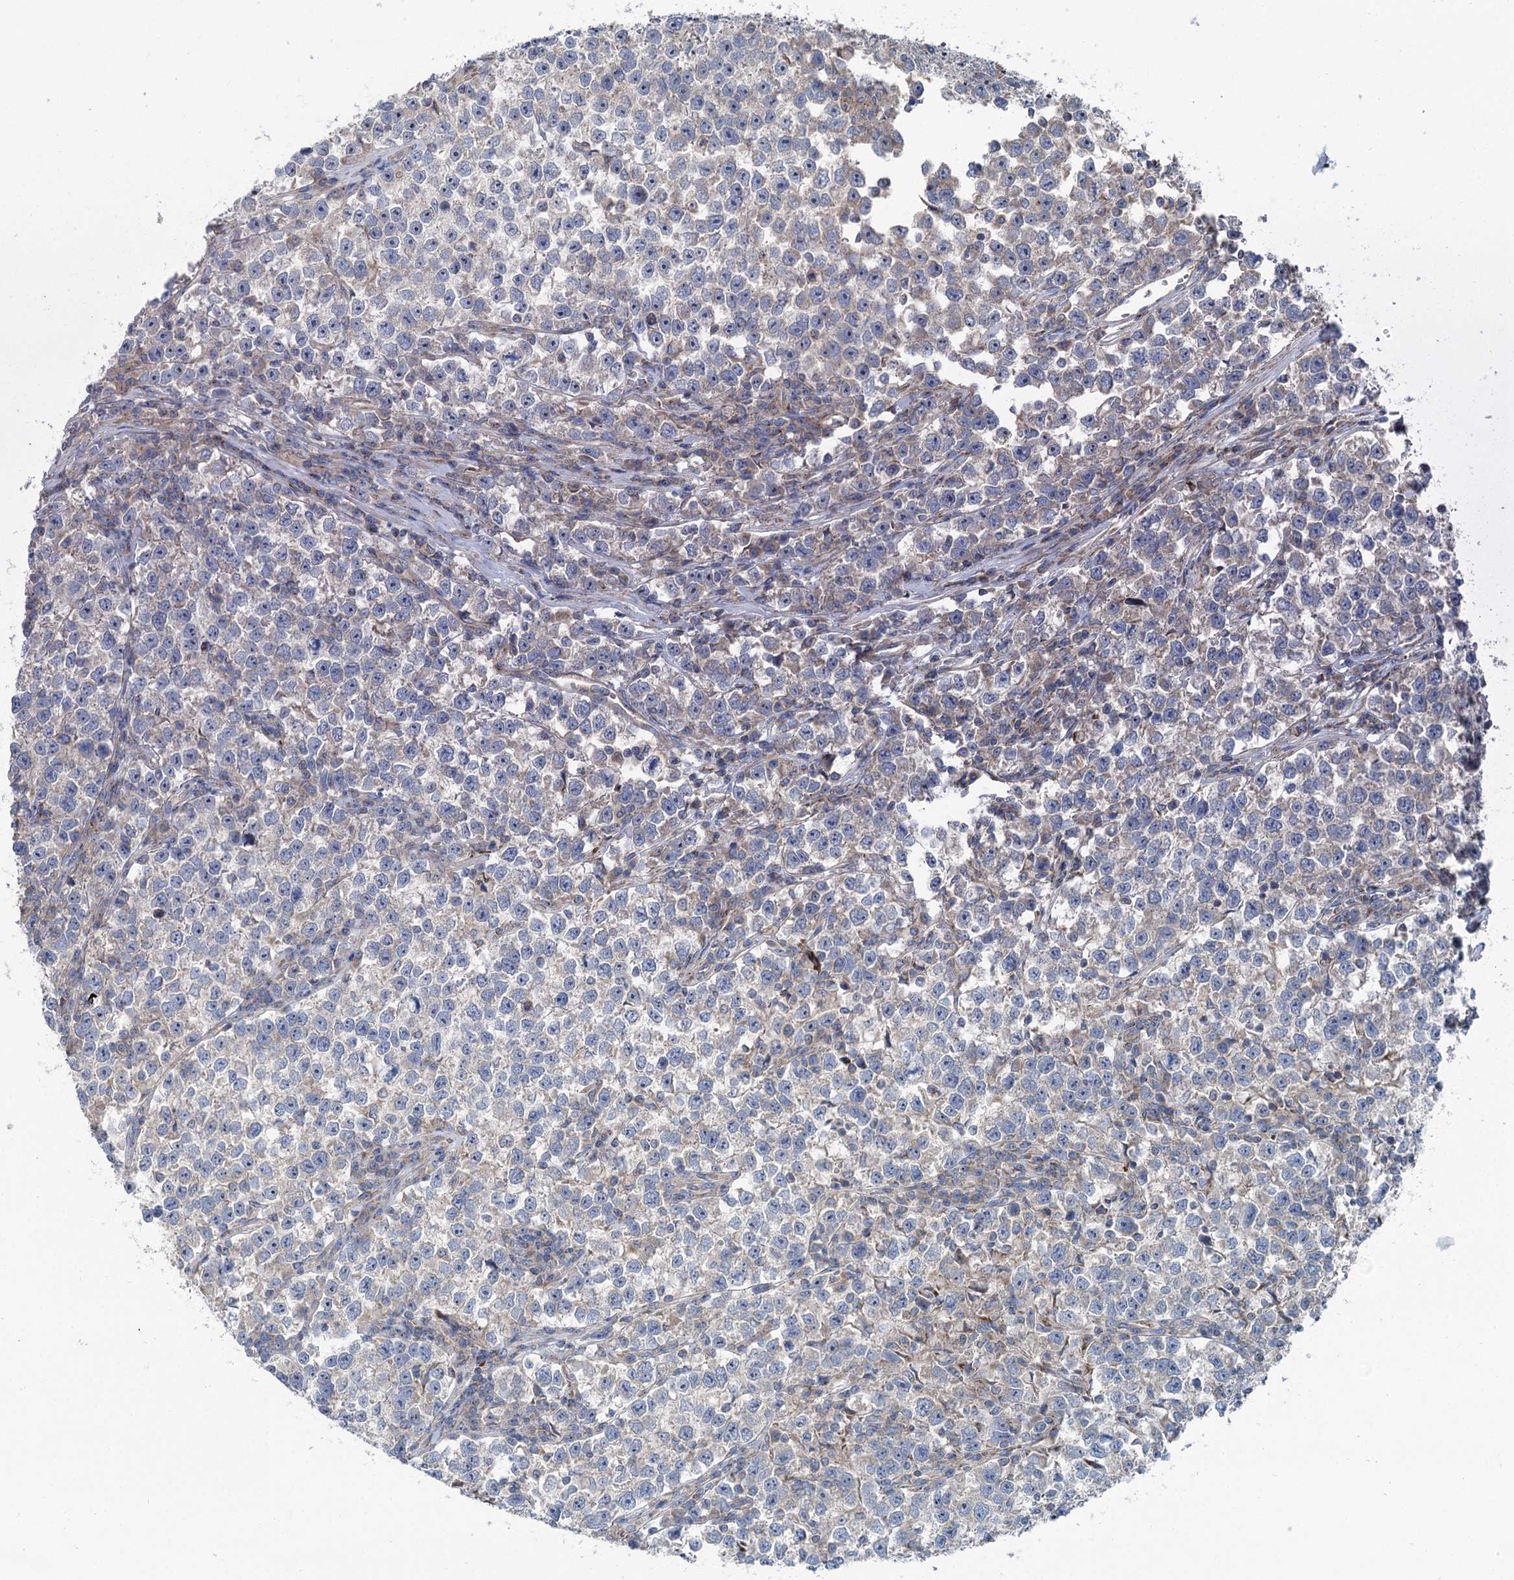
{"staining": {"intensity": "negative", "quantity": "none", "location": "none"}, "tissue": "testis cancer", "cell_type": "Tumor cells", "image_type": "cancer", "snomed": [{"axis": "morphology", "description": "Normal tissue, NOS"}, {"axis": "morphology", "description": "Seminoma, NOS"}, {"axis": "topography", "description": "Testis"}], "caption": "Histopathology image shows no protein staining in tumor cells of testis cancer (seminoma) tissue. (Stains: DAB (3,3'-diaminobenzidine) IHC with hematoxylin counter stain, Microscopy: brightfield microscopy at high magnification).", "gene": "MARK2", "patient": {"sex": "male", "age": 43}}